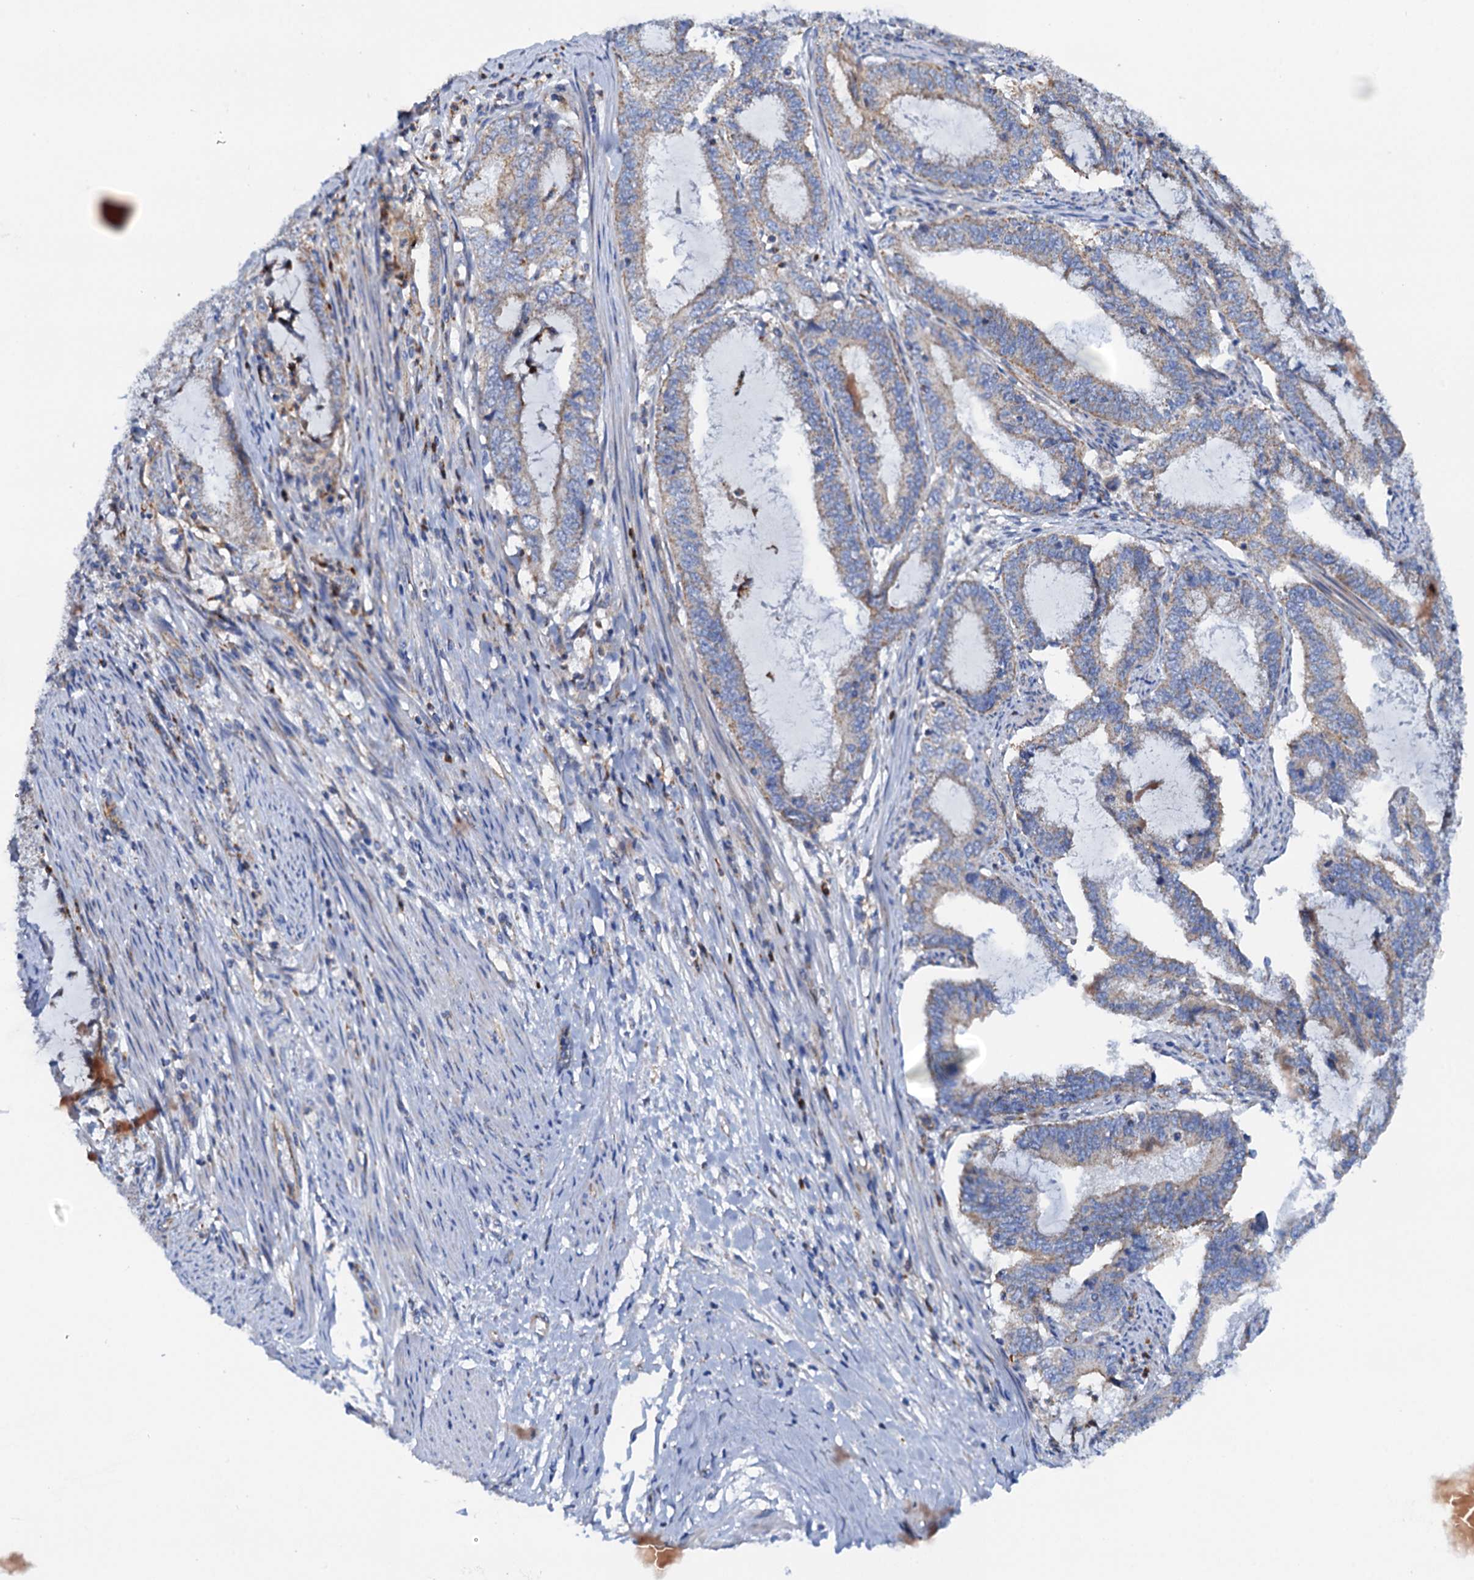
{"staining": {"intensity": "weak", "quantity": "<25%", "location": "cytoplasmic/membranous"}, "tissue": "endometrial cancer", "cell_type": "Tumor cells", "image_type": "cancer", "snomed": [{"axis": "morphology", "description": "Adenocarcinoma, NOS"}, {"axis": "topography", "description": "Endometrium"}], "caption": "High magnification brightfield microscopy of endometrial cancer (adenocarcinoma) stained with DAB (3,3'-diaminobenzidine) (brown) and counterstained with hematoxylin (blue): tumor cells show no significant staining.", "gene": "RASSF9", "patient": {"sex": "female", "age": 51}}